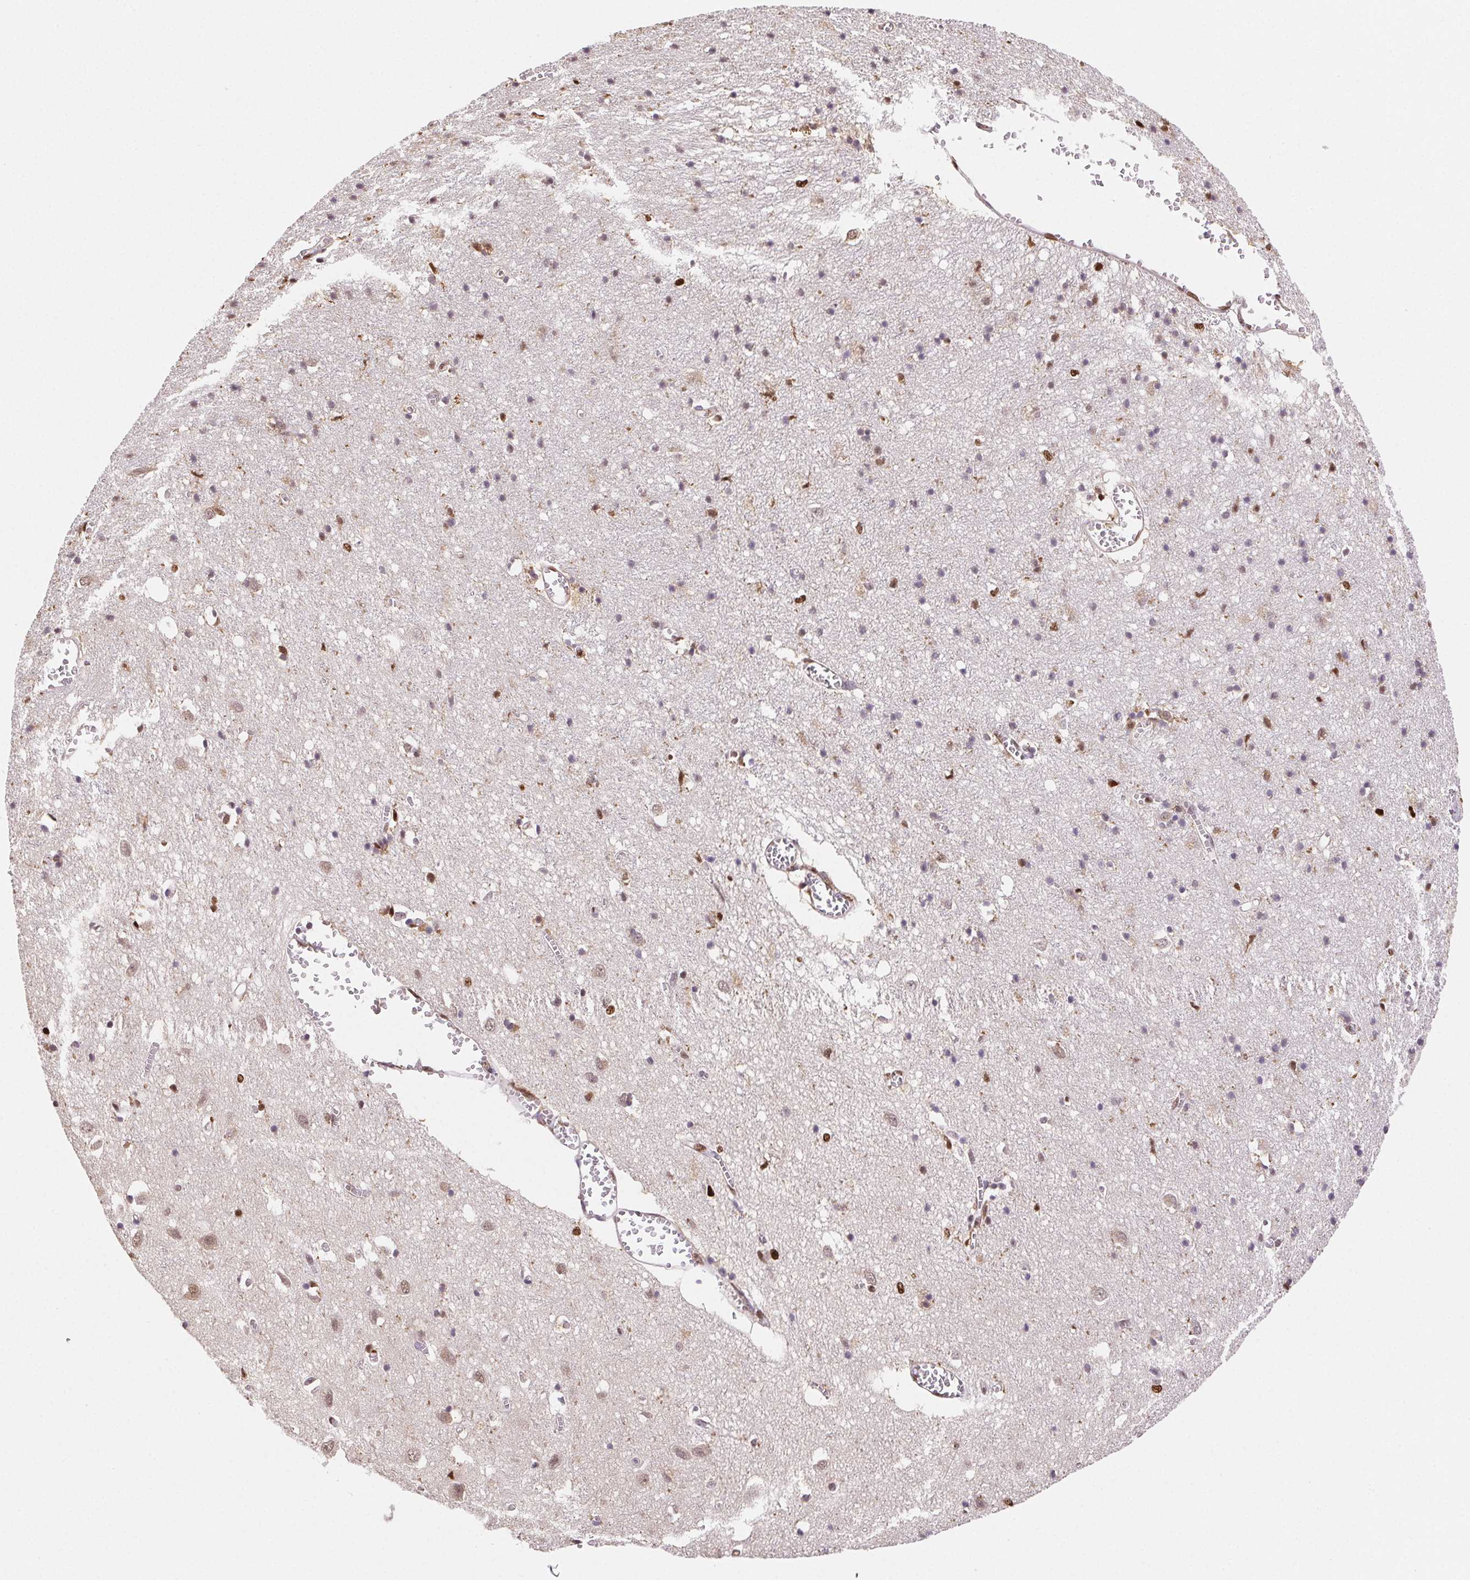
{"staining": {"intensity": "moderate", "quantity": "25%-75%", "location": "nuclear"}, "tissue": "cerebral cortex", "cell_type": "Endothelial cells", "image_type": "normal", "snomed": [{"axis": "morphology", "description": "Normal tissue, NOS"}, {"axis": "topography", "description": "Cerebral cortex"}], "caption": "DAB immunohistochemical staining of normal cerebral cortex shows moderate nuclear protein positivity in about 25%-75% of endothelial cells. Using DAB (brown) and hematoxylin (blue) stains, captured at high magnification using brightfield microscopy.", "gene": "SETSIP", "patient": {"sex": "male", "age": 70}}